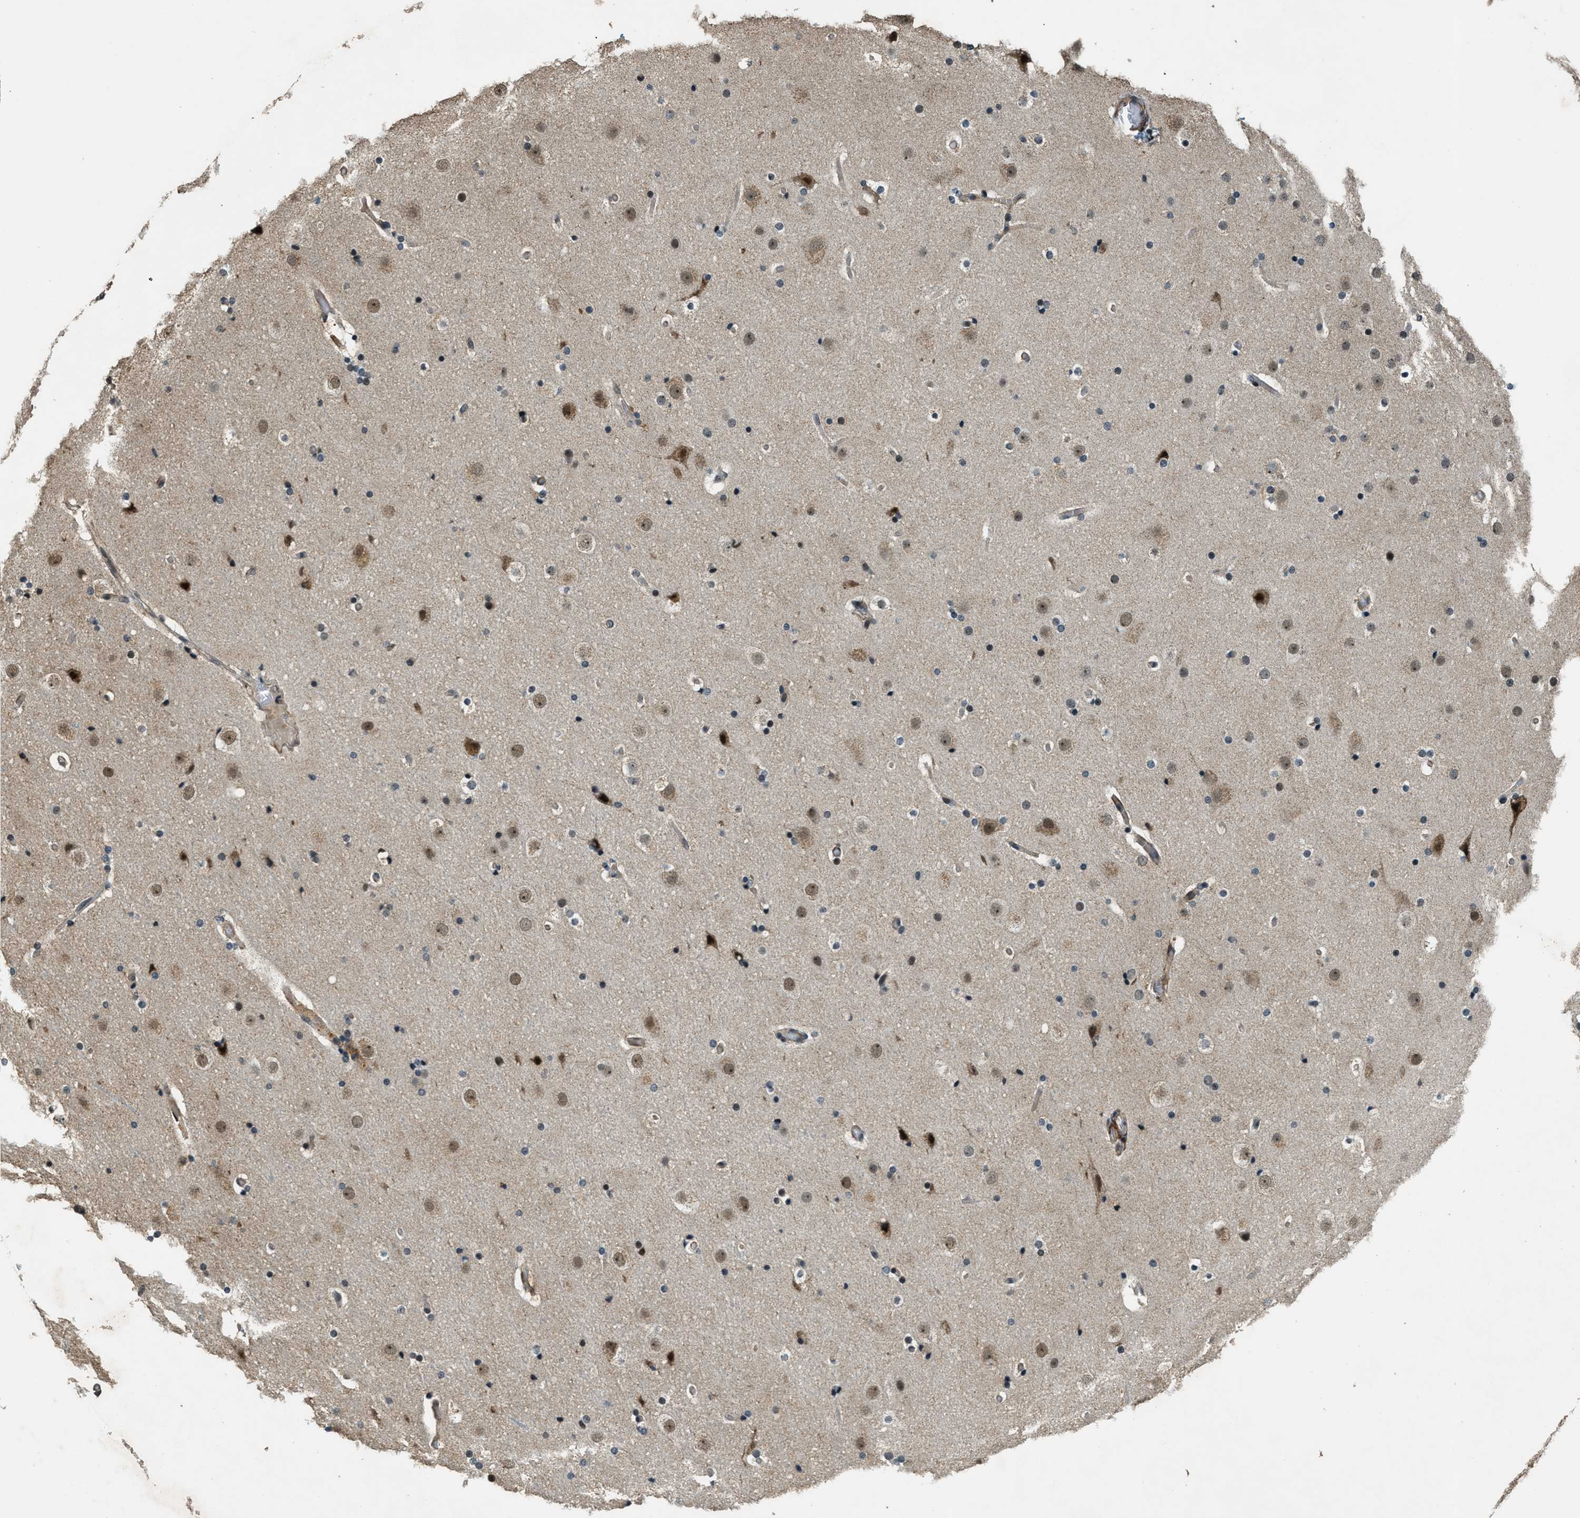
{"staining": {"intensity": "moderate", "quantity": ">75%", "location": "cytoplasmic/membranous"}, "tissue": "cerebral cortex", "cell_type": "Endothelial cells", "image_type": "normal", "snomed": [{"axis": "morphology", "description": "Normal tissue, NOS"}, {"axis": "topography", "description": "Cerebral cortex"}], "caption": "A high-resolution photomicrograph shows immunohistochemistry (IHC) staining of unremarkable cerebral cortex, which shows moderate cytoplasmic/membranous staining in about >75% of endothelial cells.", "gene": "MED21", "patient": {"sex": "male", "age": 57}}